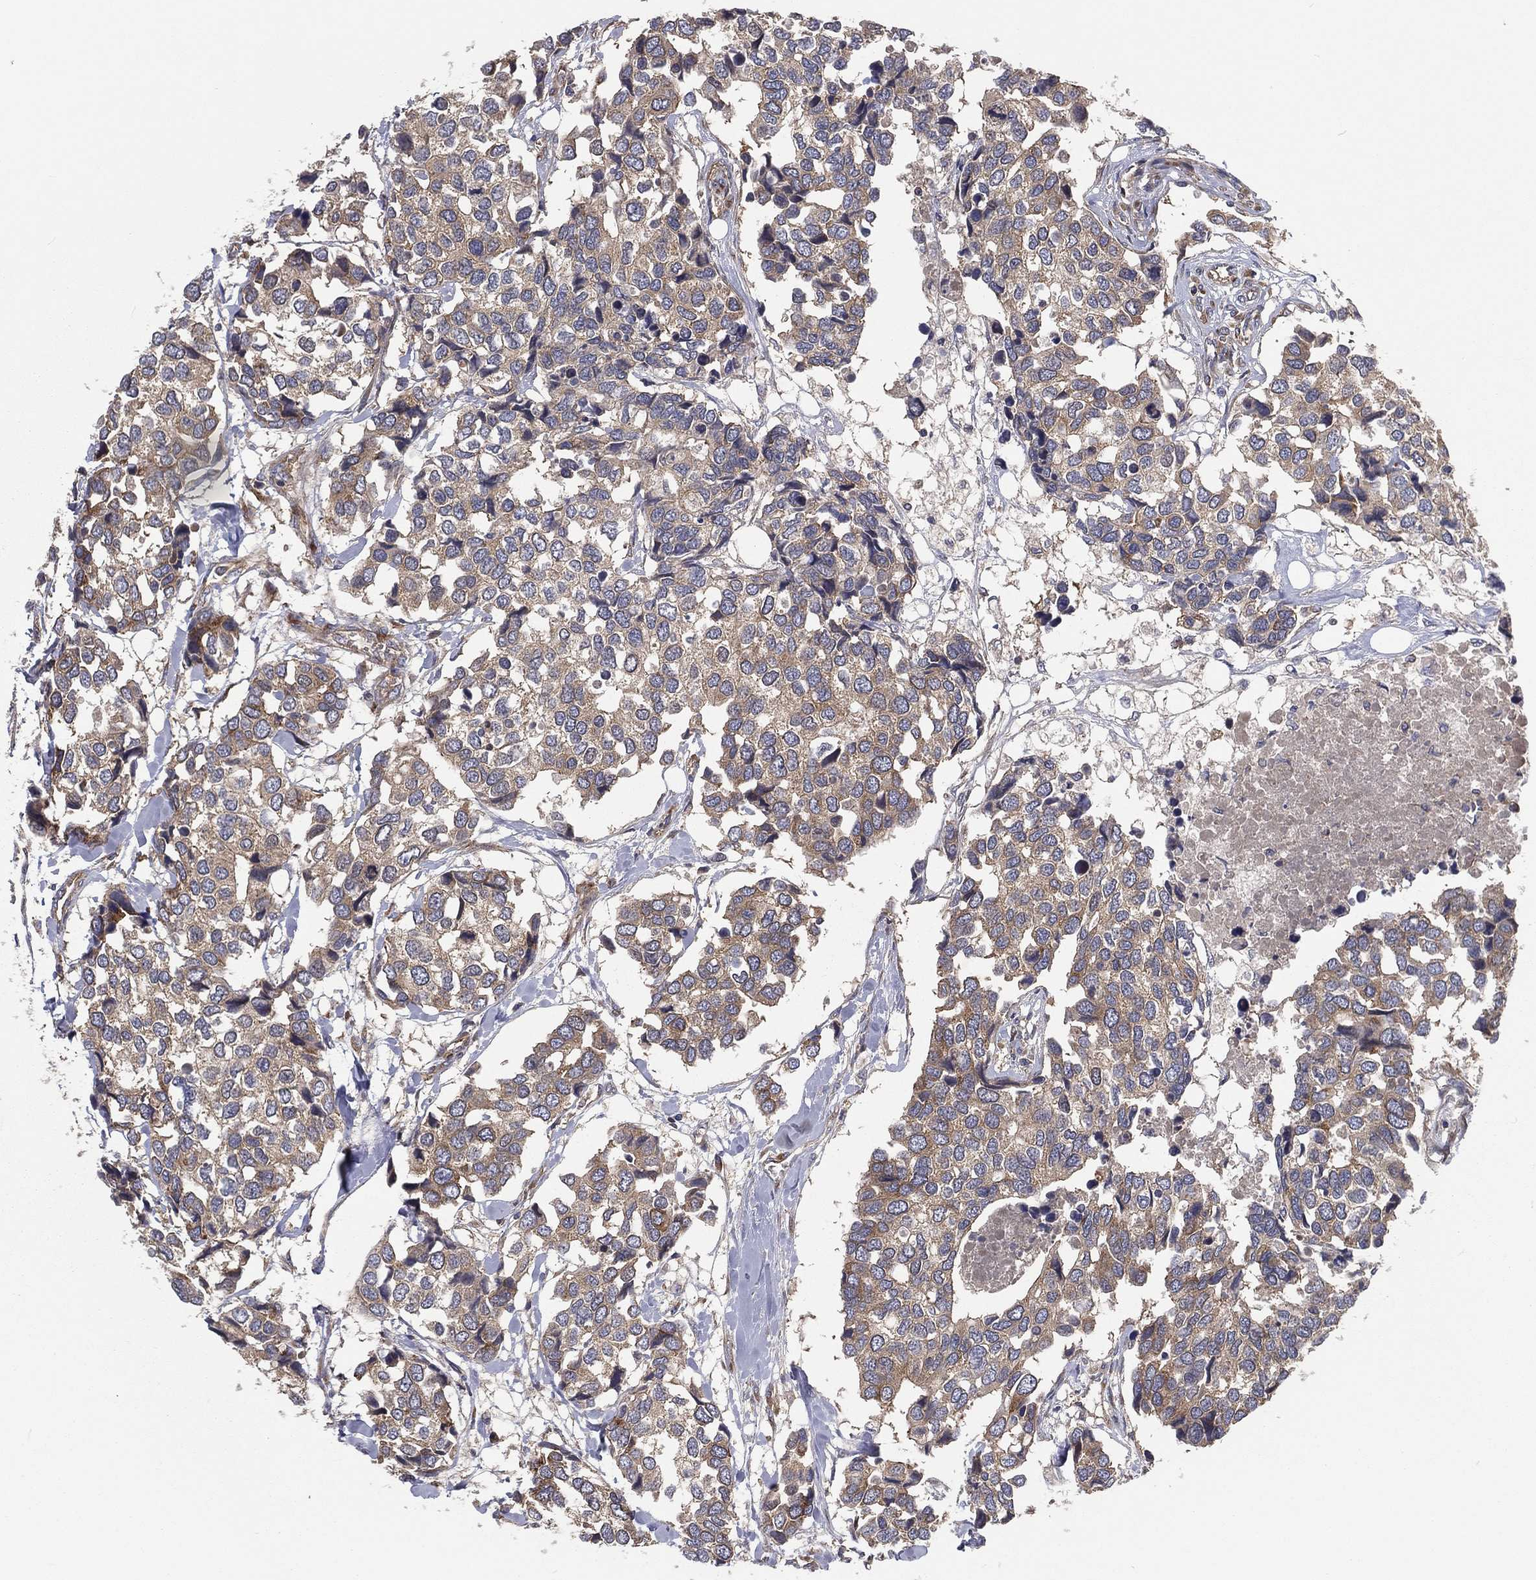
{"staining": {"intensity": "moderate", "quantity": "25%-75%", "location": "cytoplasmic/membranous"}, "tissue": "breast cancer", "cell_type": "Tumor cells", "image_type": "cancer", "snomed": [{"axis": "morphology", "description": "Duct carcinoma"}, {"axis": "topography", "description": "Breast"}], "caption": "This is an image of immunohistochemistry (IHC) staining of breast cancer, which shows moderate expression in the cytoplasmic/membranous of tumor cells.", "gene": "EIF2B5", "patient": {"sex": "female", "age": 83}}